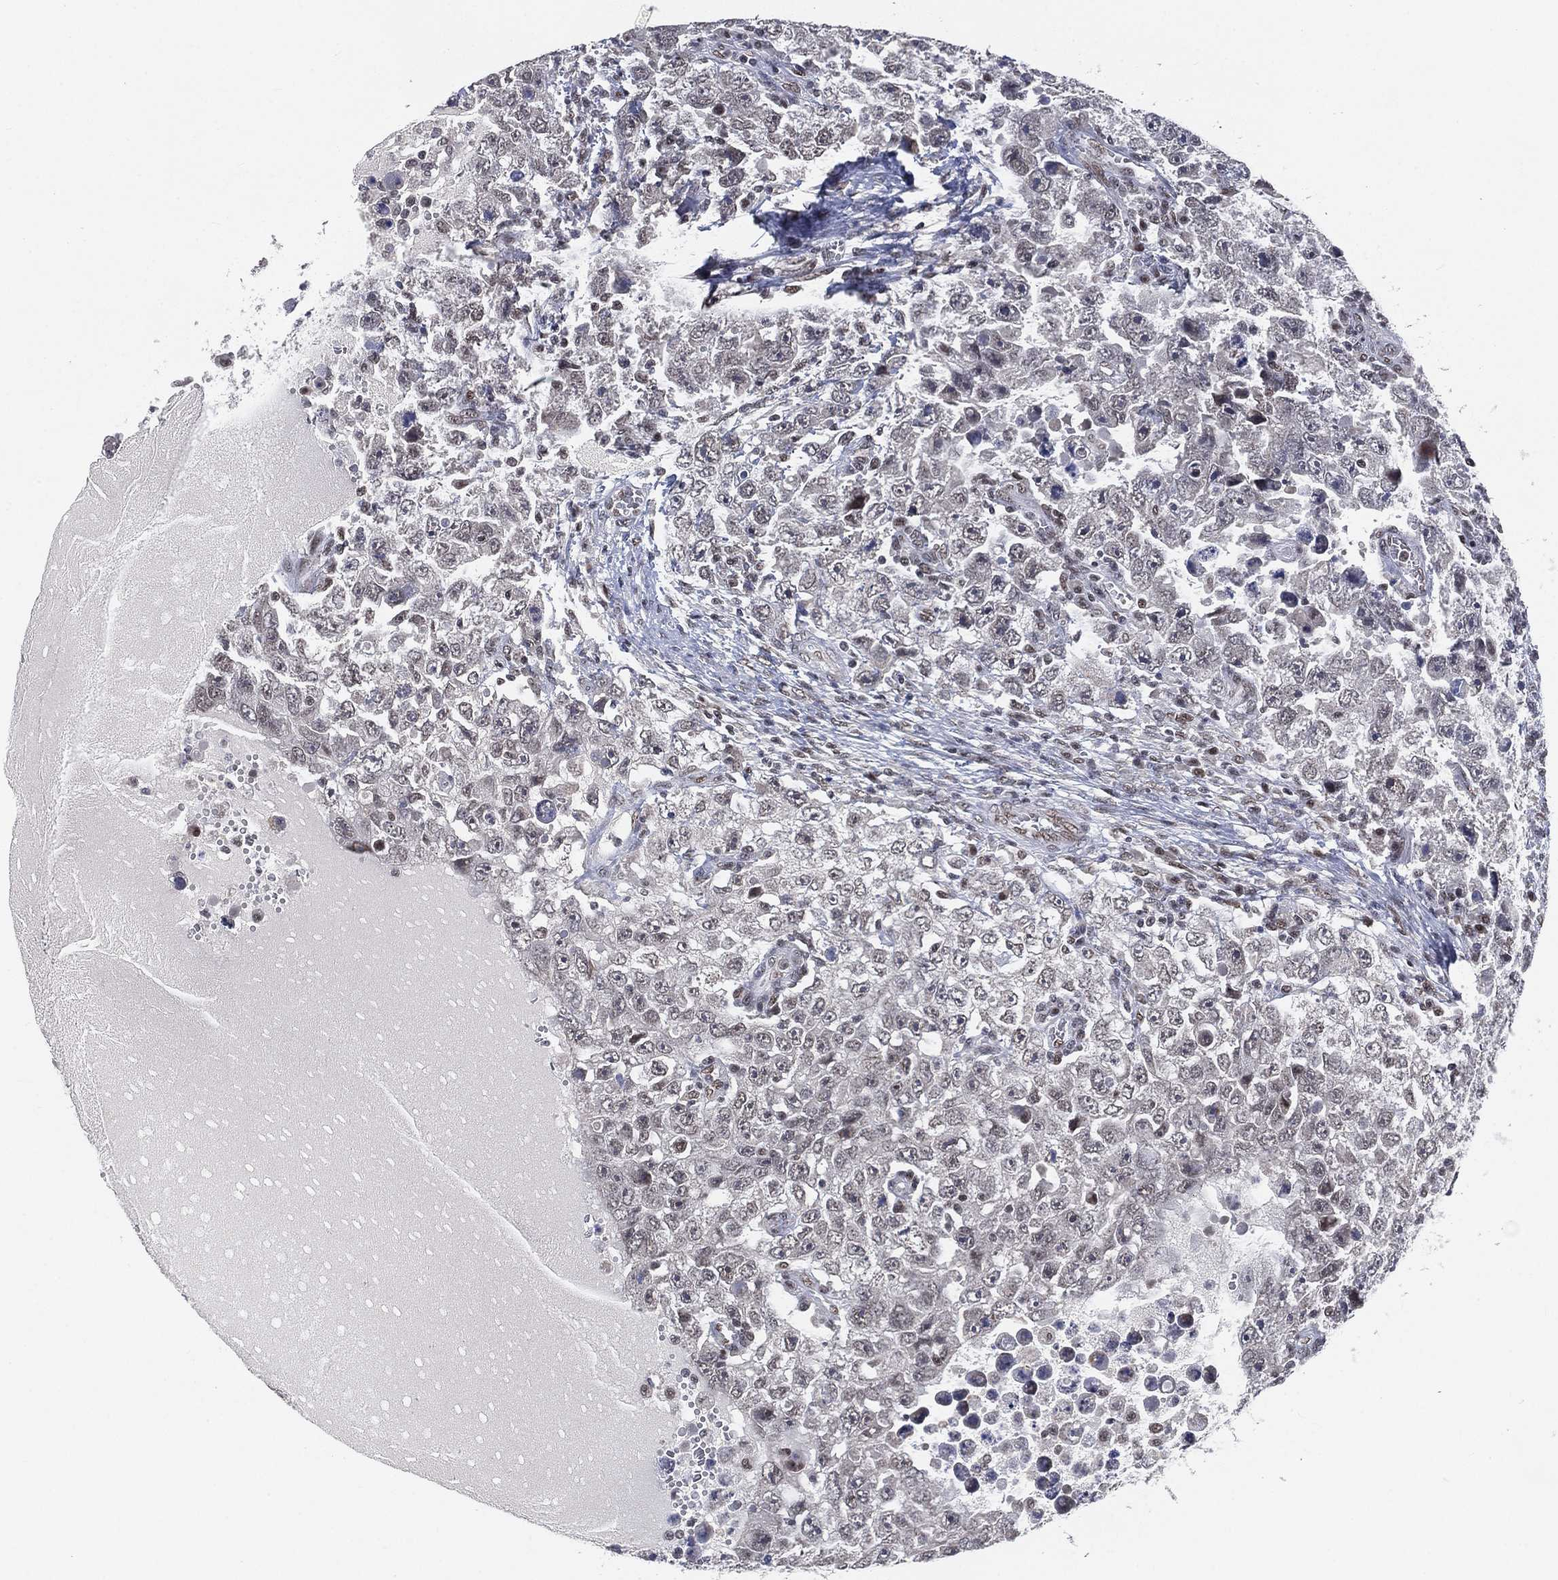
{"staining": {"intensity": "negative", "quantity": "none", "location": "none"}, "tissue": "testis cancer", "cell_type": "Tumor cells", "image_type": "cancer", "snomed": [{"axis": "morphology", "description": "Carcinoma, Embryonal, NOS"}, {"axis": "topography", "description": "Testis"}], "caption": "Protein analysis of testis cancer reveals no significant positivity in tumor cells. Nuclei are stained in blue.", "gene": "YLPM1", "patient": {"sex": "male", "age": 26}}